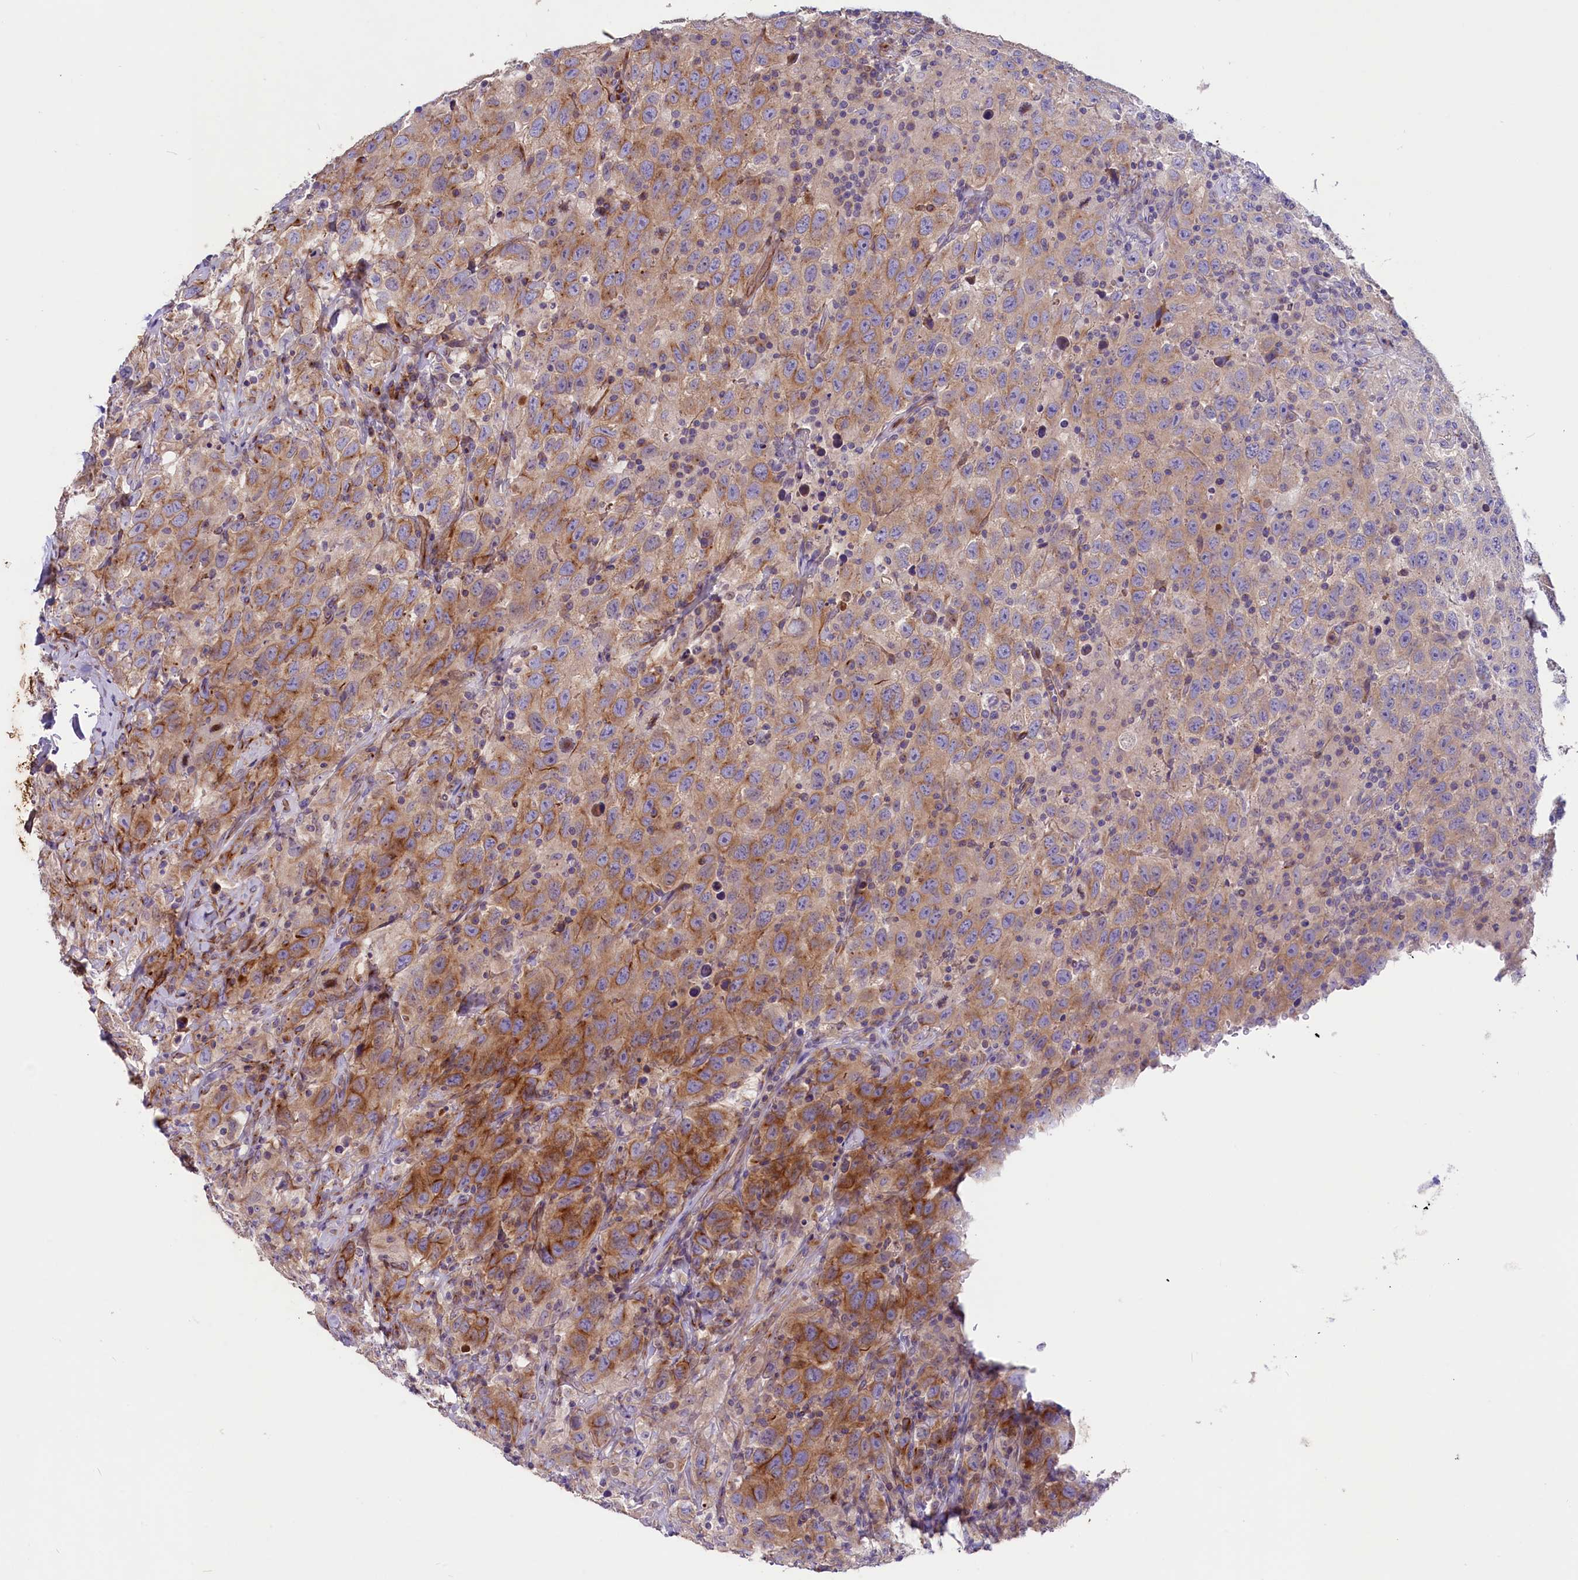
{"staining": {"intensity": "moderate", "quantity": ">75%", "location": "cytoplasmic/membranous"}, "tissue": "testis cancer", "cell_type": "Tumor cells", "image_type": "cancer", "snomed": [{"axis": "morphology", "description": "Seminoma, NOS"}, {"axis": "topography", "description": "Testis"}], "caption": "Testis cancer (seminoma) was stained to show a protein in brown. There is medium levels of moderate cytoplasmic/membranous positivity in approximately >75% of tumor cells.", "gene": "CD99L2", "patient": {"sex": "male", "age": 65}}